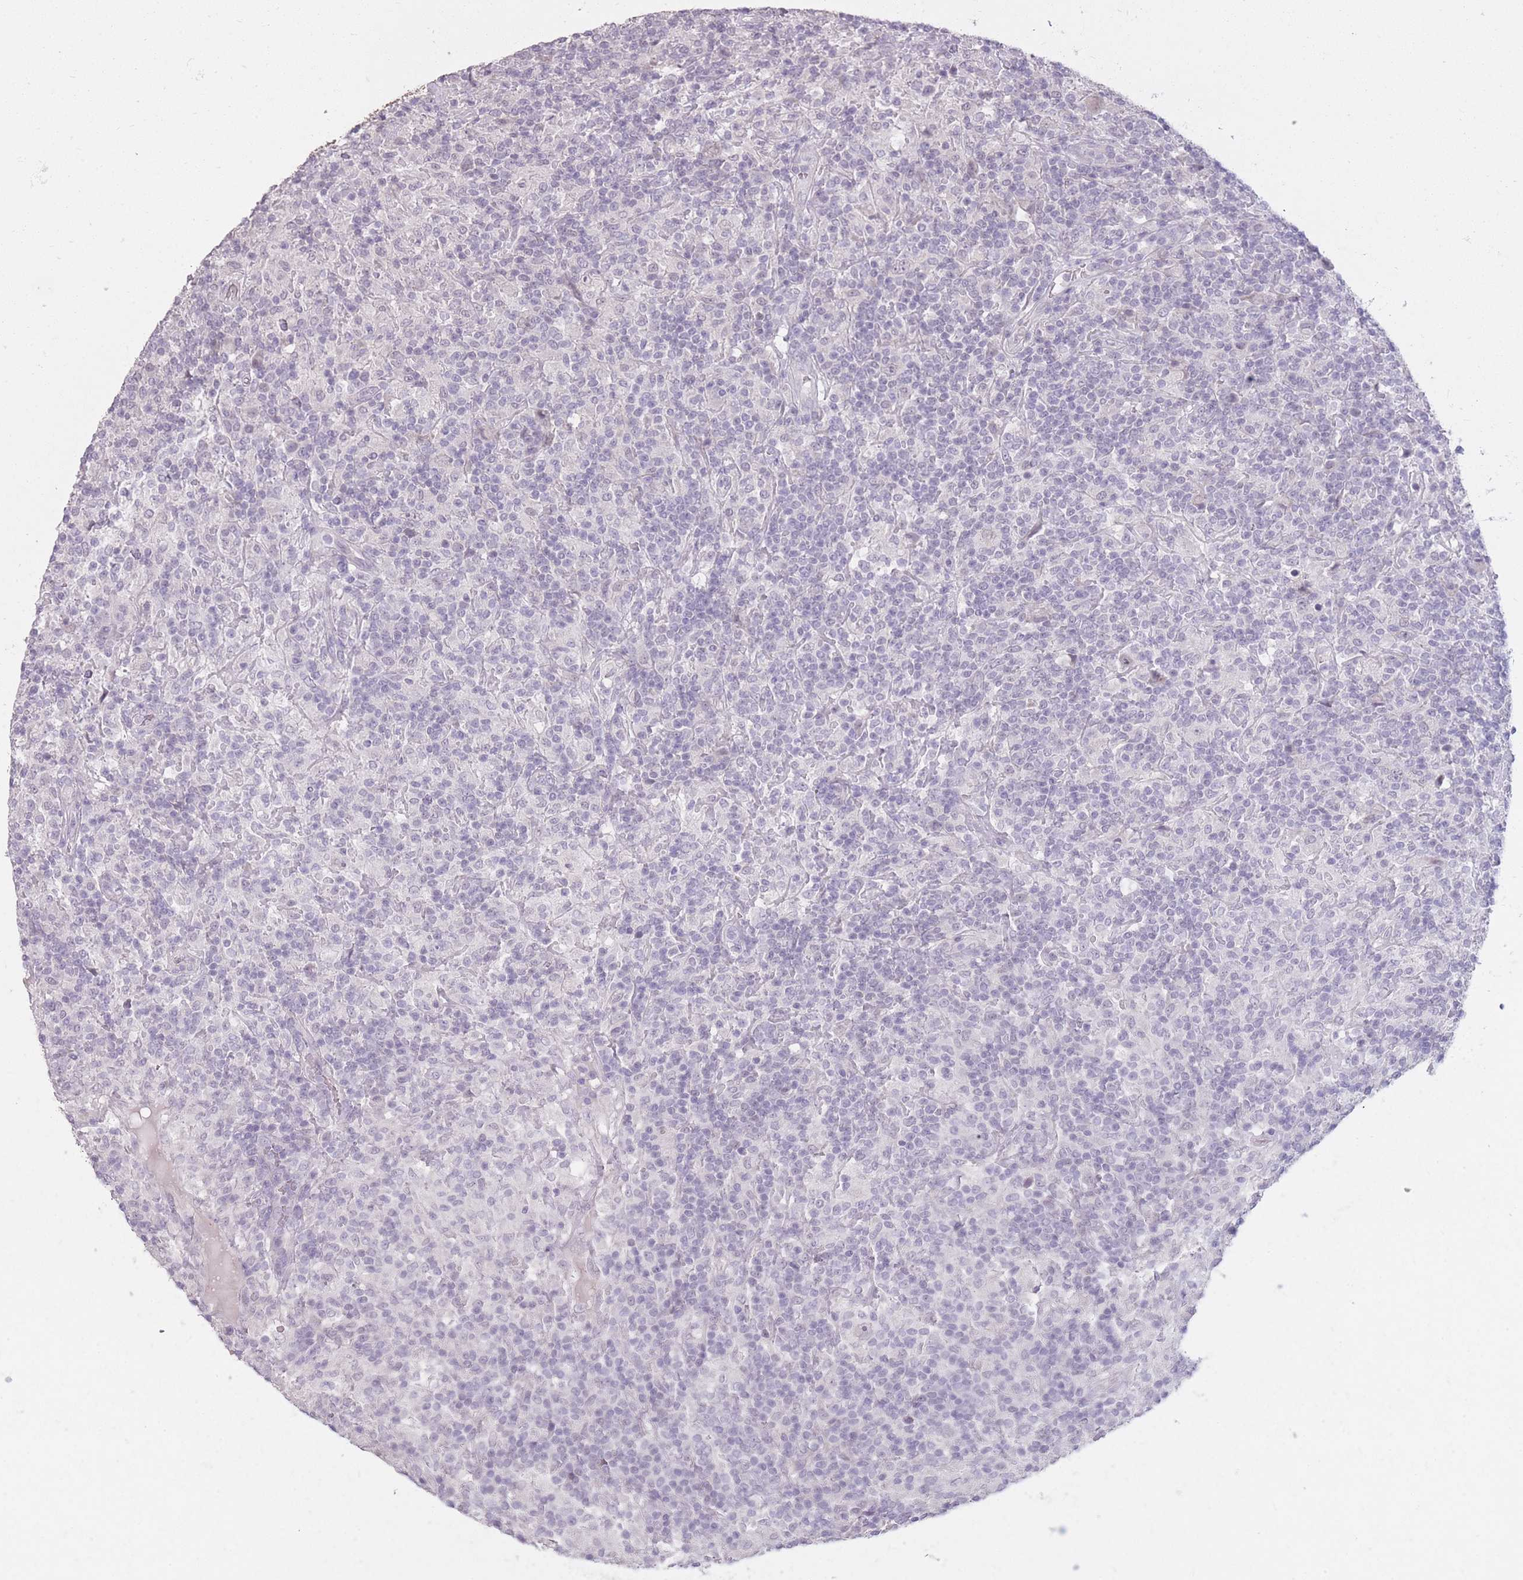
{"staining": {"intensity": "negative", "quantity": "none", "location": "none"}, "tissue": "lymphoma", "cell_type": "Tumor cells", "image_type": "cancer", "snomed": [{"axis": "morphology", "description": "Hodgkin's disease, NOS"}, {"axis": "topography", "description": "Lymph node"}], "caption": "Immunohistochemistry (IHC) histopathology image of neoplastic tissue: lymphoma stained with DAB (3,3'-diaminobenzidine) shows no significant protein positivity in tumor cells.", "gene": "ZBTB24", "patient": {"sex": "male", "age": 70}}